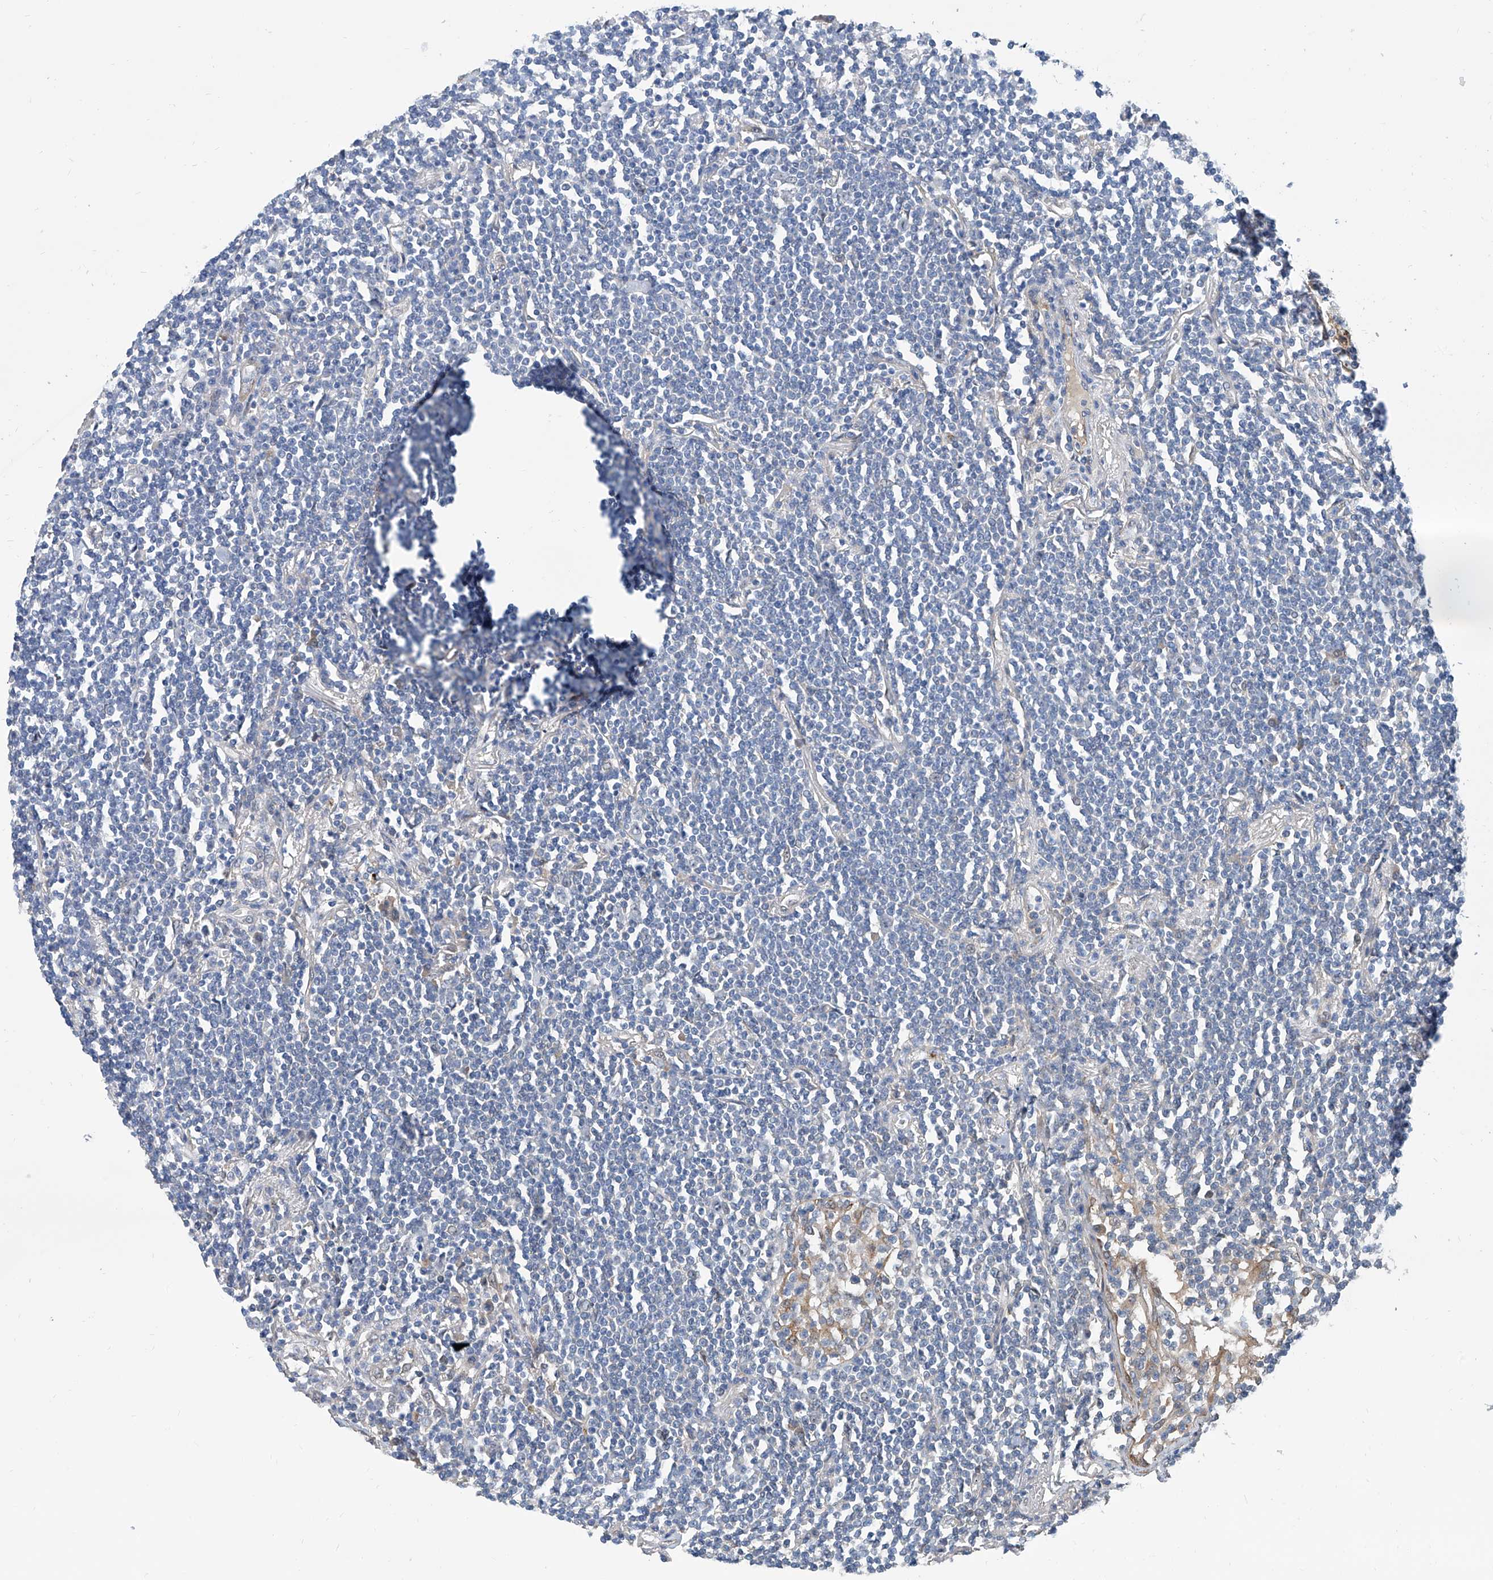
{"staining": {"intensity": "negative", "quantity": "none", "location": "none"}, "tissue": "lymphoma", "cell_type": "Tumor cells", "image_type": "cancer", "snomed": [{"axis": "morphology", "description": "Malignant lymphoma, non-Hodgkin's type, Low grade"}, {"axis": "topography", "description": "Lung"}], "caption": "High magnification brightfield microscopy of lymphoma stained with DAB (brown) and counterstained with hematoxylin (blue): tumor cells show no significant expression.", "gene": "MAGEE2", "patient": {"sex": "female", "age": 71}}